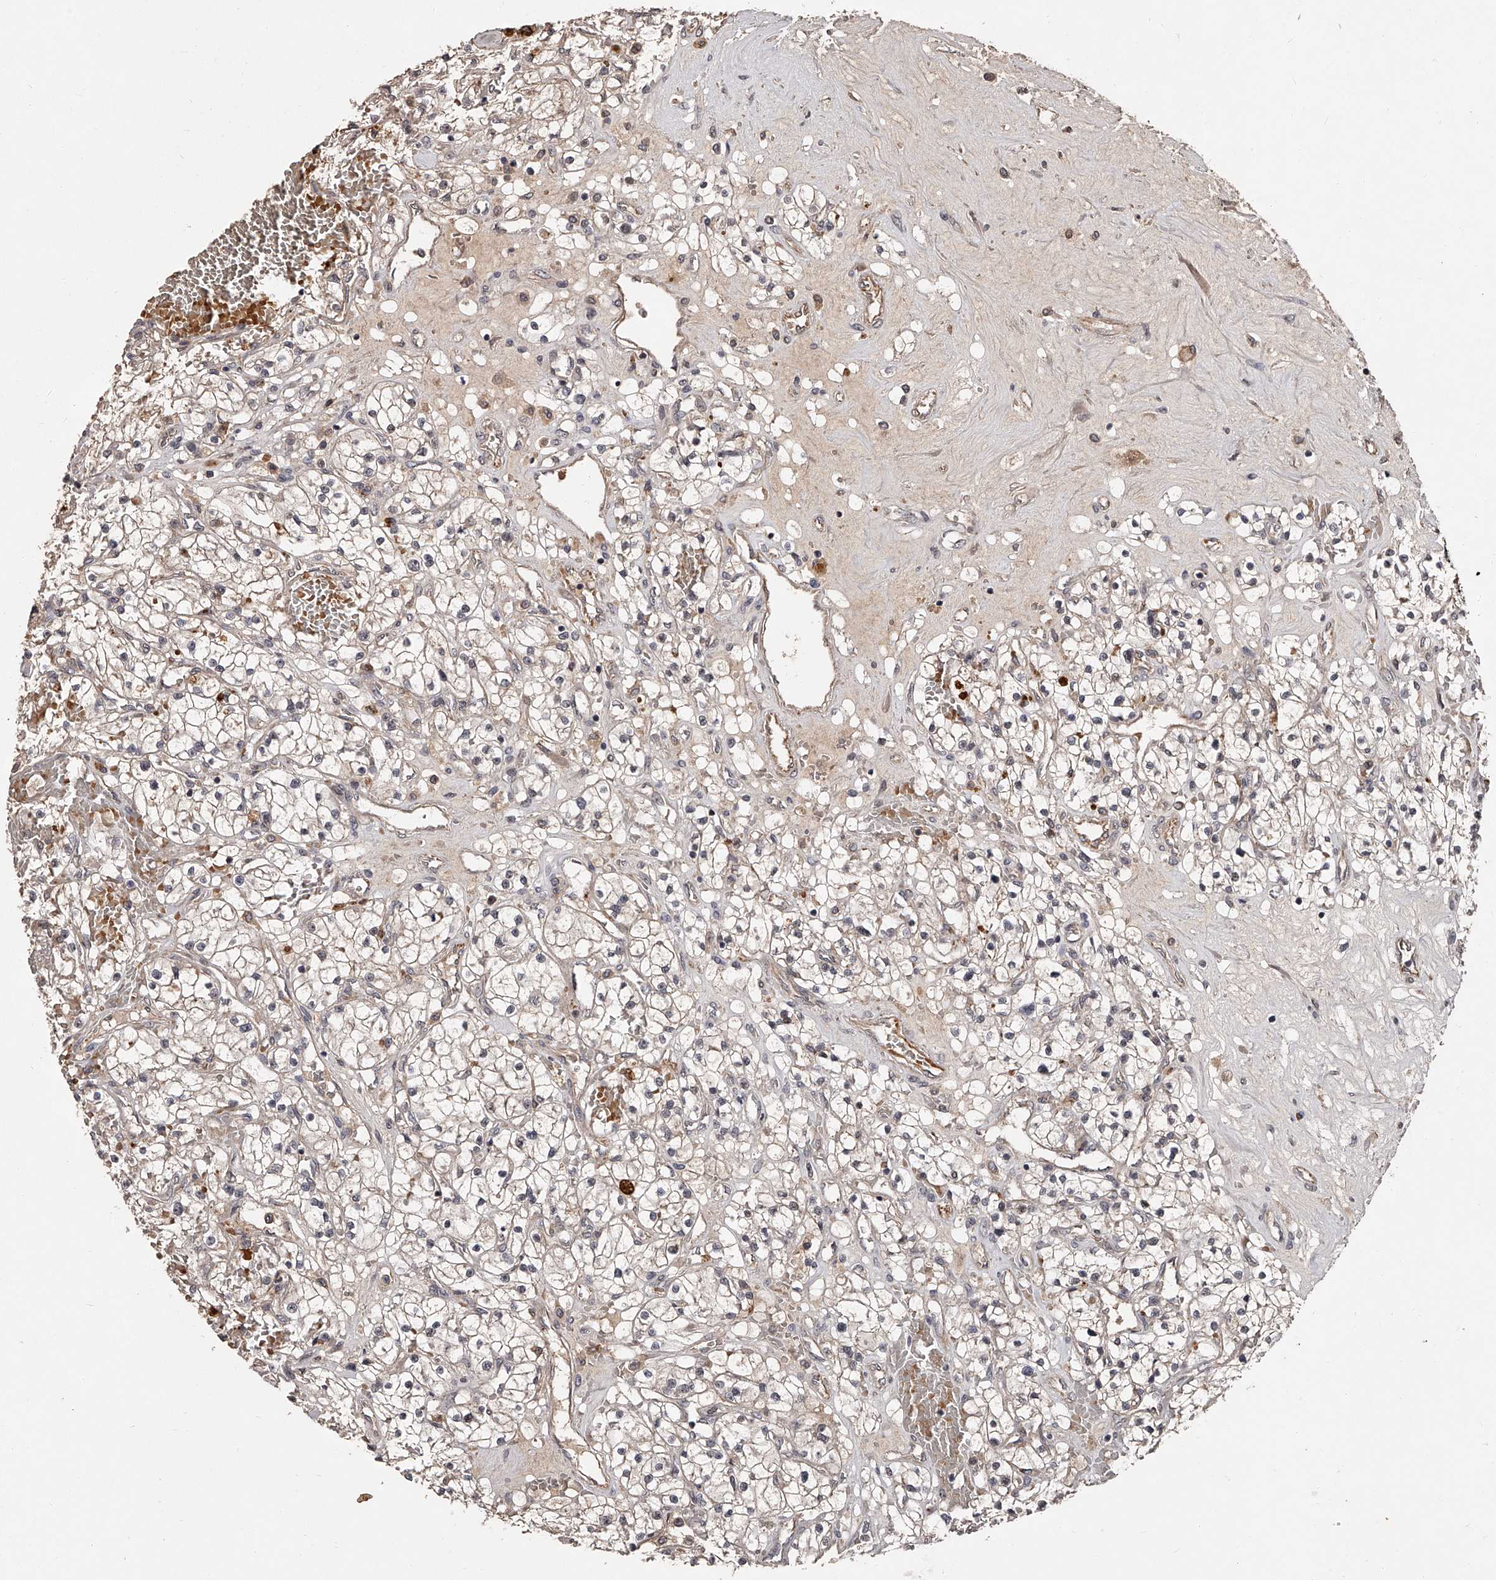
{"staining": {"intensity": "weak", "quantity": "25%-75%", "location": "cytoplasmic/membranous"}, "tissue": "renal cancer", "cell_type": "Tumor cells", "image_type": "cancer", "snomed": [{"axis": "morphology", "description": "Normal tissue, NOS"}, {"axis": "morphology", "description": "Adenocarcinoma, NOS"}, {"axis": "topography", "description": "Kidney"}], "caption": "Protein staining by immunohistochemistry (IHC) demonstrates weak cytoplasmic/membranous staining in about 25%-75% of tumor cells in renal cancer (adenocarcinoma).", "gene": "URGCP", "patient": {"sex": "male", "age": 68}}